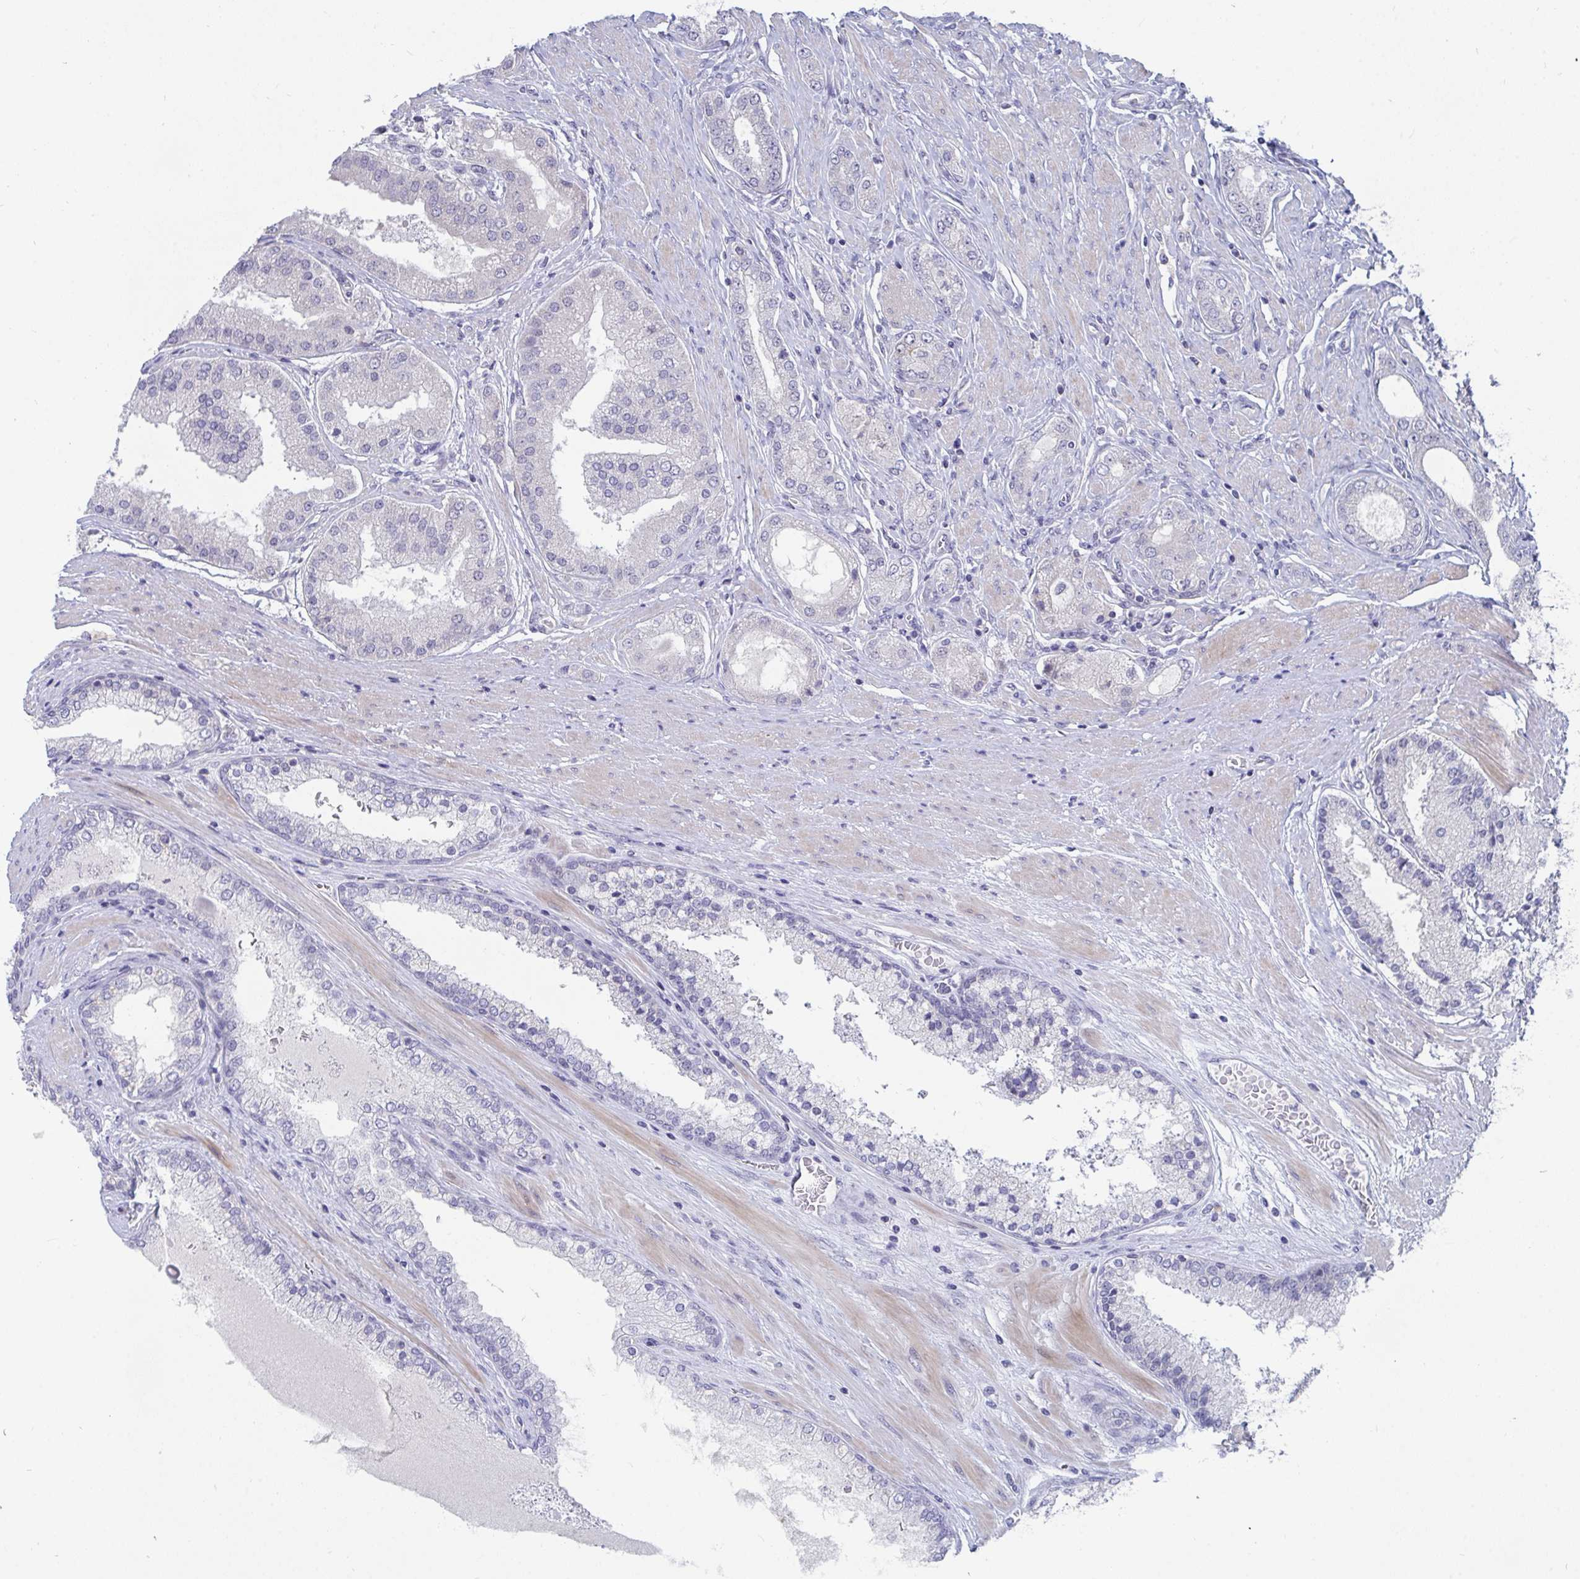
{"staining": {"intensity": "negative", "quantity": "none", "location": "none"}, "tissue": "prostate cancer", "cell_type": "Tumor cells", "image_type": "cancer", "snomed": [{"axis": "morphology", "description": "Adenocarcinoma, High grade"}, {"axis": "topography", "description": "Prostate"}], "caption": "Prostate cancer was stained to show a protein in brown. There is no significant staining in tumor cells. The staining was performed using DAB (3,3'-diaminobenzidine) to visualize the protein expression in brown, while the nuclei were stained in blue with hematoxylin (Magnification: 20x).", "gene": "FAM156B", "patient": {"sex": "male", "age": 67}}